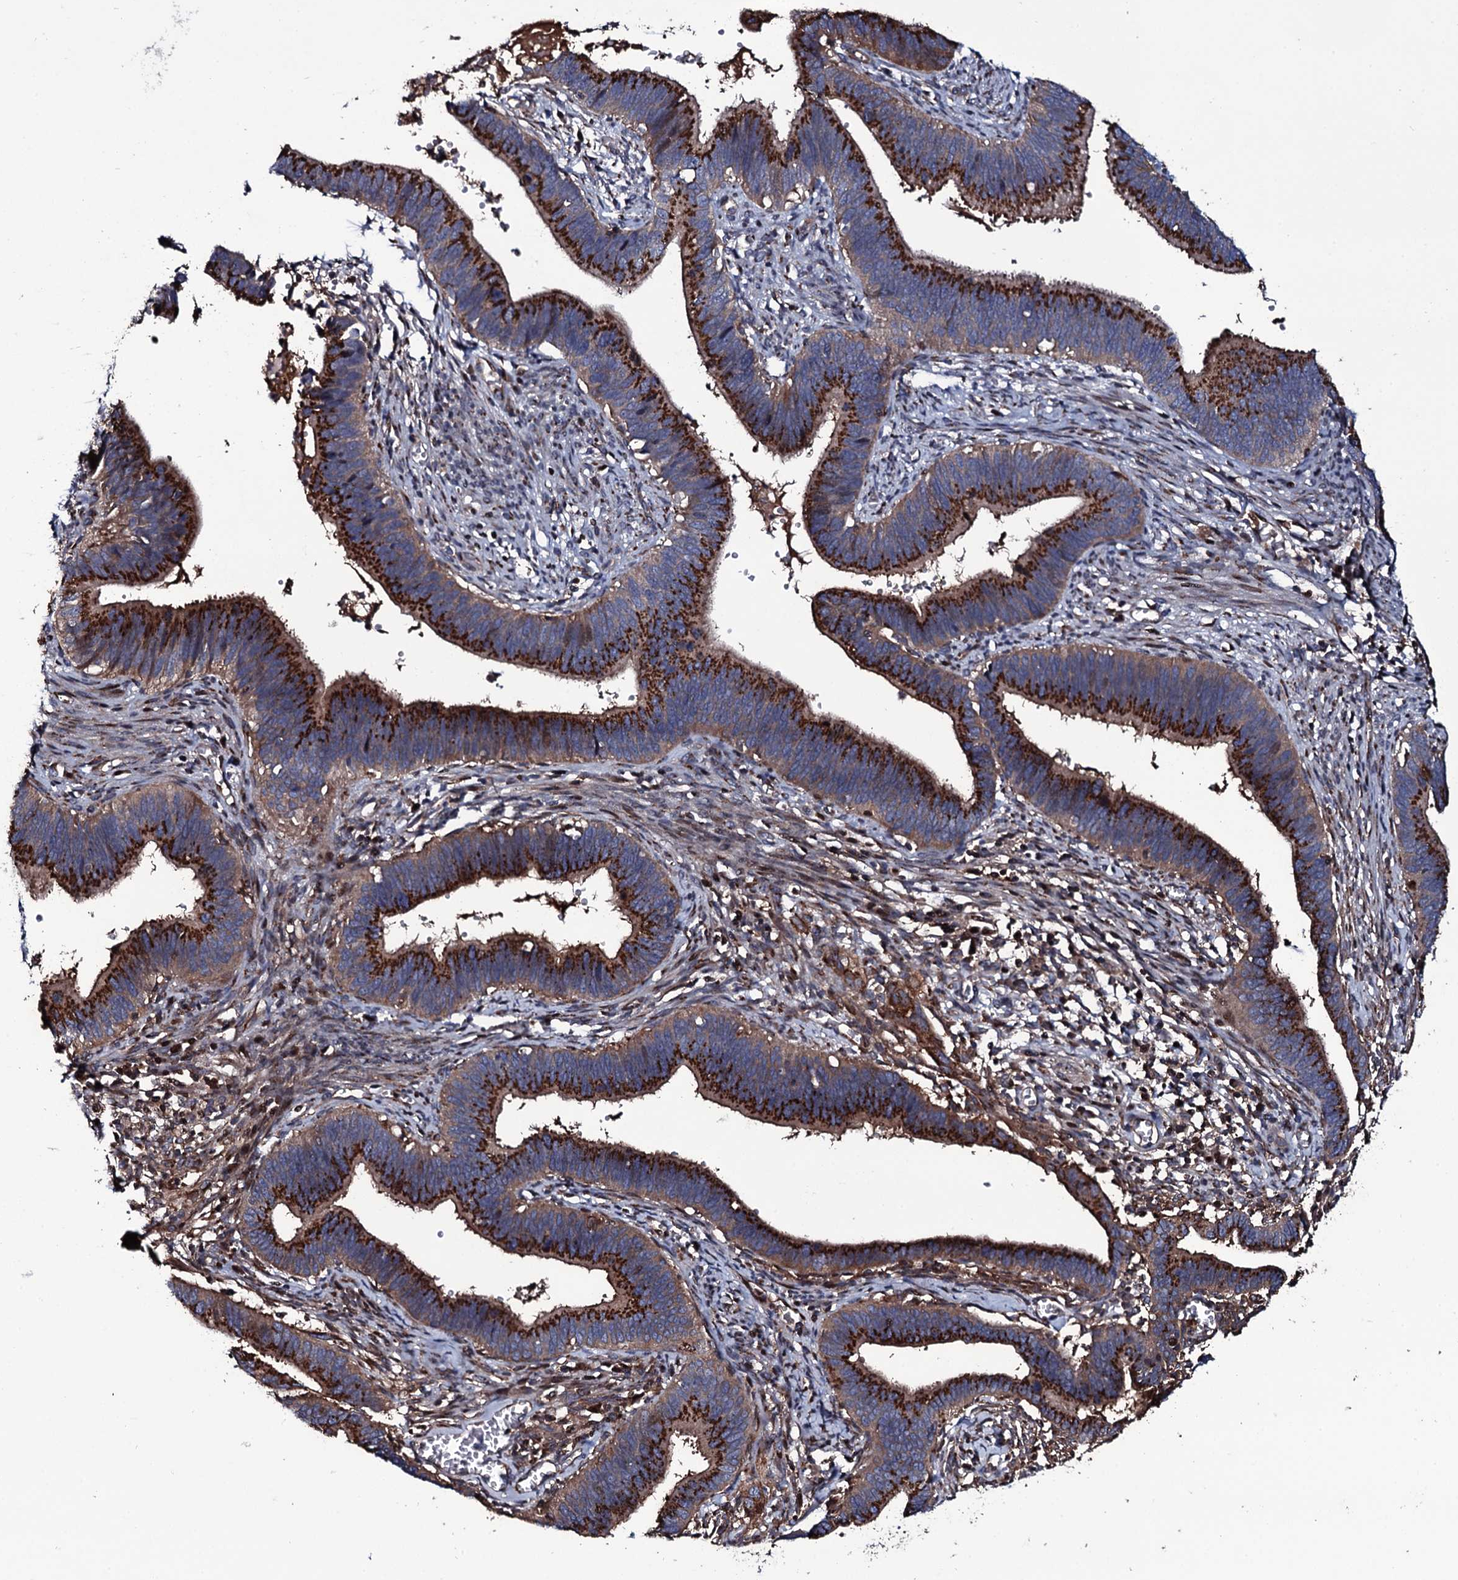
{"staining": {"intensity": "strong", "quantity": ">75%", "location": "cytoplasmic/membranous"}, "tissue": "cervical cancer", "cell_type": "Tumor cells", "image_type": "cancer", "snomed": [{"axis": "morphology", "description": "Adenocarcinoma, NOS"}, {"axis": "topography", "description": "Cervix"}], "caption": "Human cervical cancer stained with a protein marker shows strong staining in tumor cells.", "gene": "PLET1", "patient": {"sex": "female", "age": 42}}